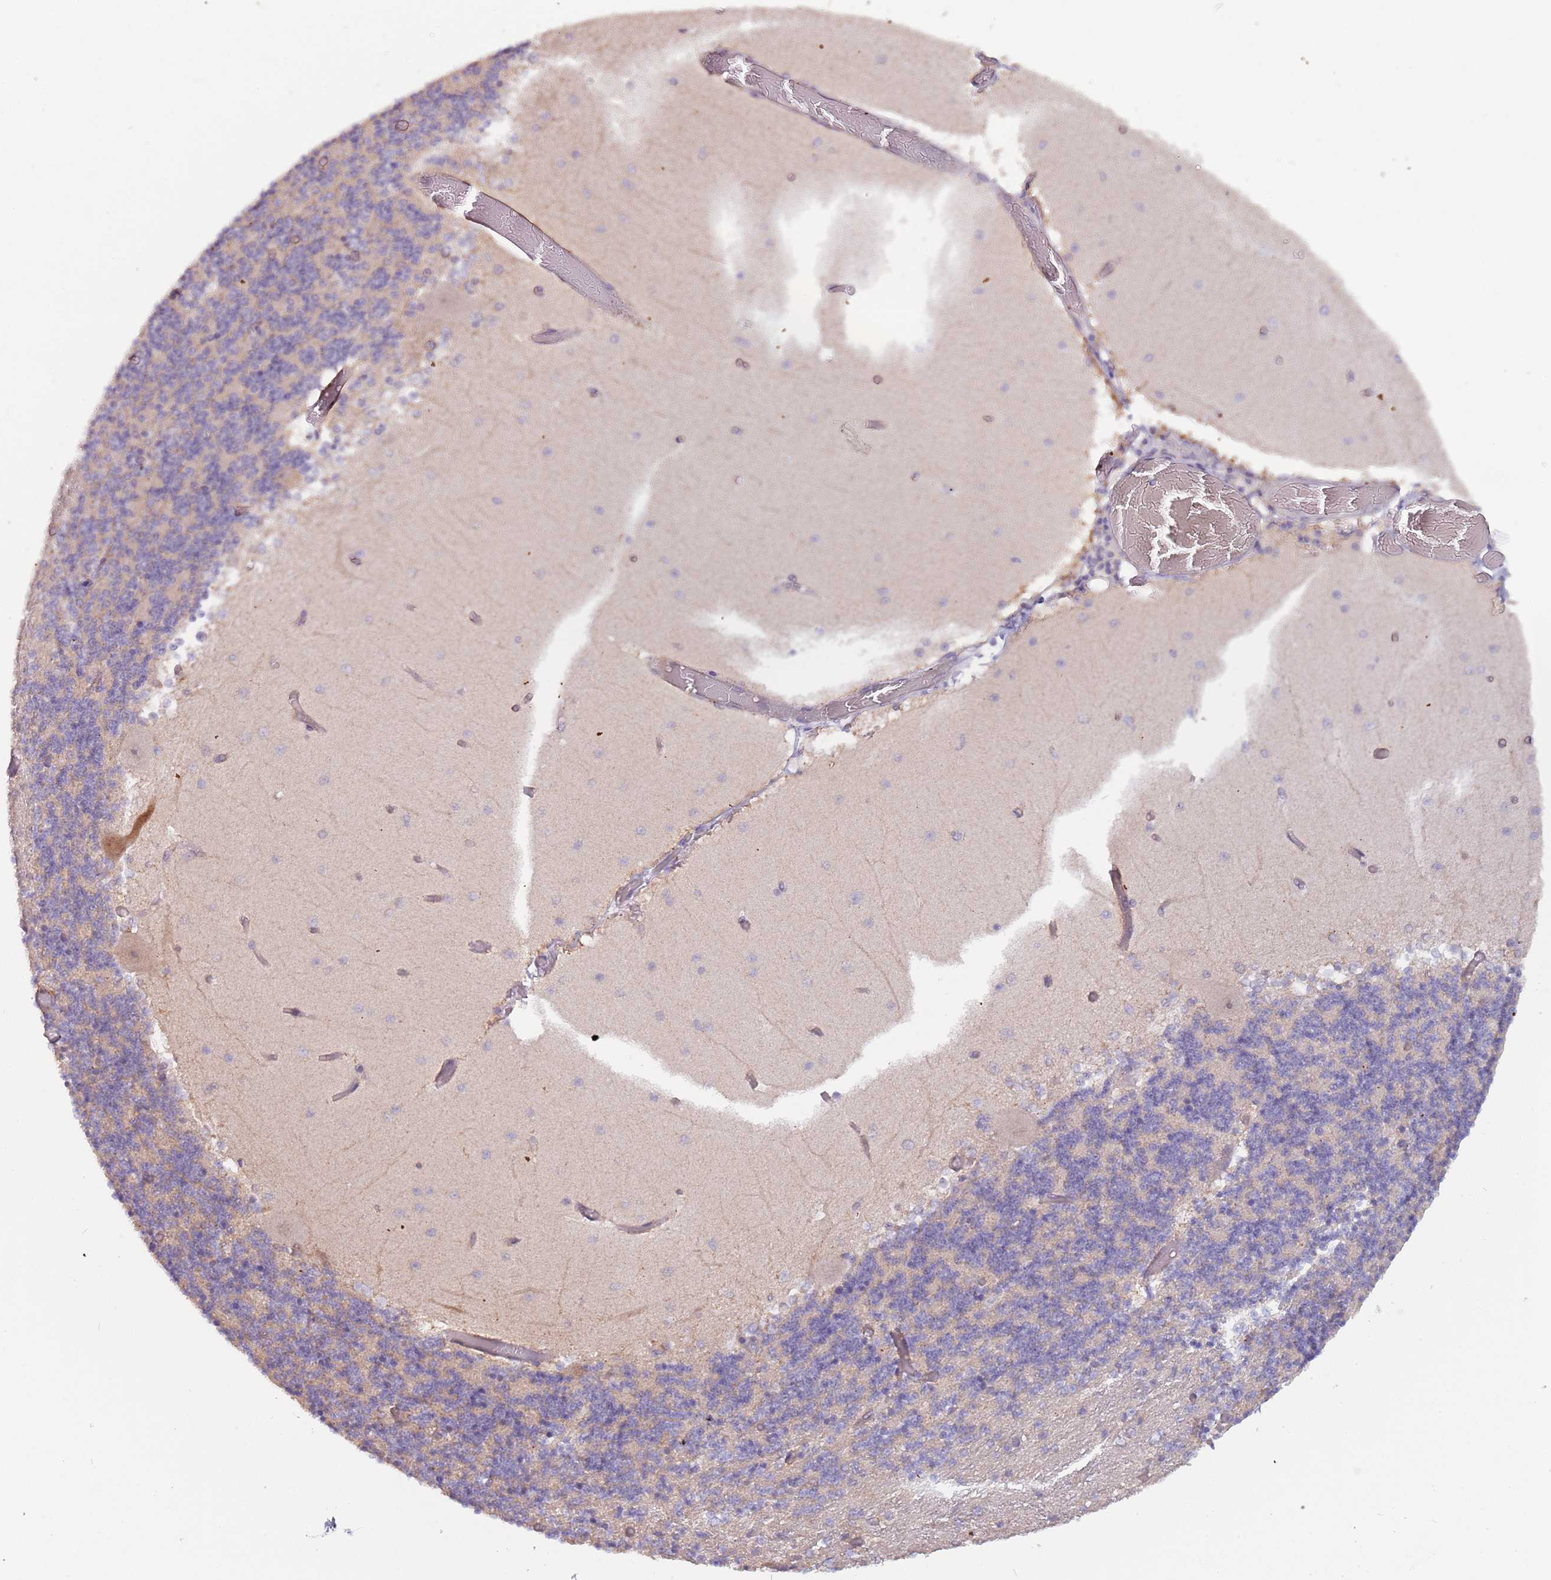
{"staining": {"intensity": "weak", "quantity": "<25%", "location": "cytoplasmic/membranous"}, "tissue": "cerebellum", "cell_type": "Cells in granular layer", "image_type": "normal", "snomed": [{"axis": "morphology", "description": "Normal tissue, NOS"}, {"axis": "topography", "description": "Cerebellum"}], "caption": "Immunohistochemistry of benign cerebellum reveals no expression in cells in granular layer.", "gene": "LDHD", "patient": {"sex": "female", "age": 28}}